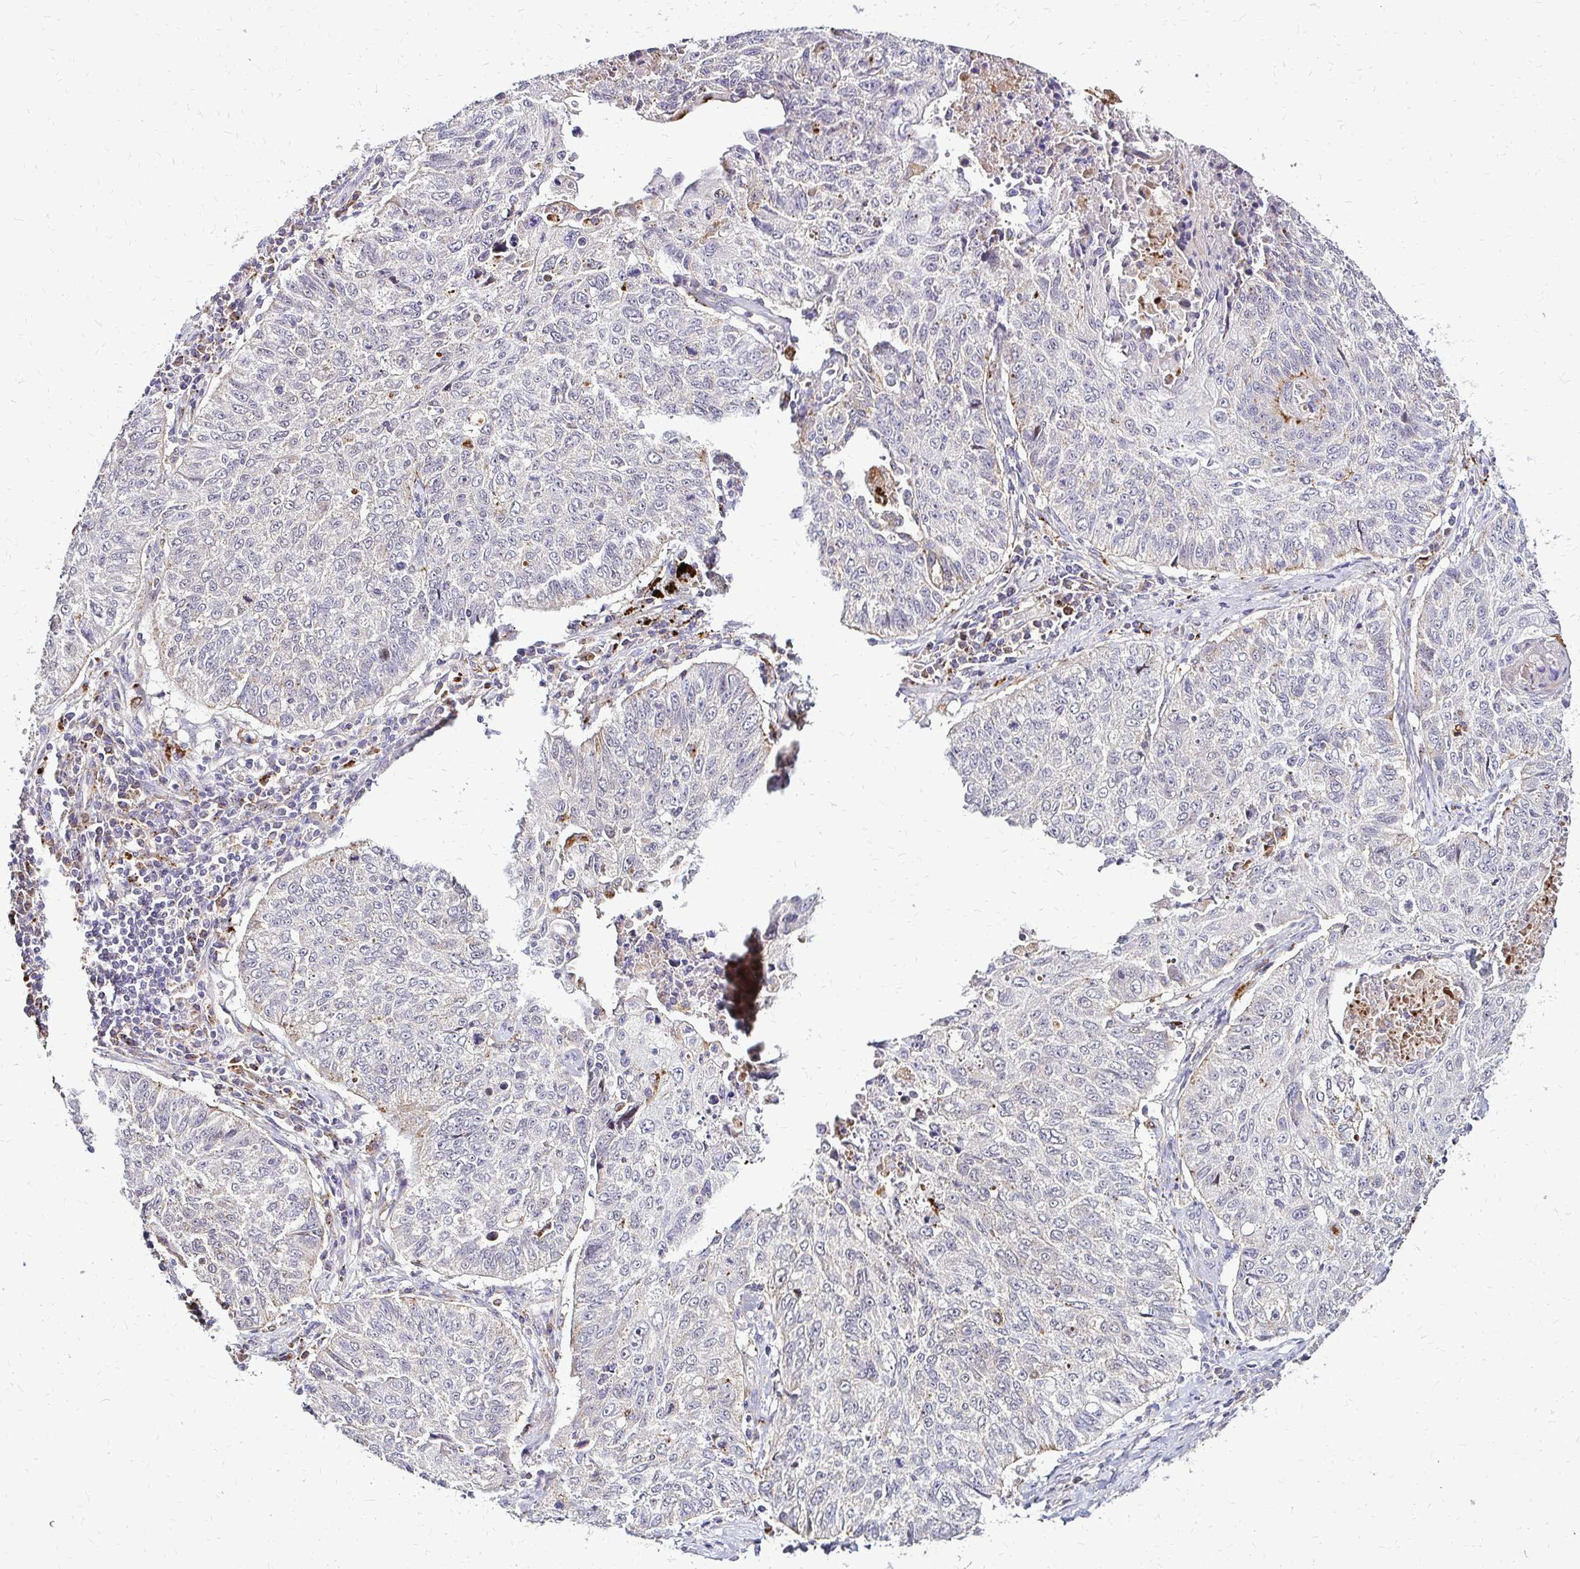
{"staining": {"intensity": "negative", "quantity": "none", "location": "none"}, "tissue": "lung cancer", "cell_type": "Tumor cells", "image_type": "cancer", "snomed": [{"axis": "morphology", "description": "Normal morphology"}, {"axis": "morphology", "description": "Aneuploidy"}, {"axis": "morphology", "description": "Squamous cell carcinoma, NOS"}, {"axis": "topography", "description": "Lymph node"}, {"axis": "topography", "description": "Lung"}], "caption": "A high-resolution histopathology image shows immunohistochemistry (IHC) staining of lung squamous cell carcinoma, which demonstrates no significant positivity in tumor cells.", "gene": "IDUA", "patient": {"sex": "female", "age": 76}}